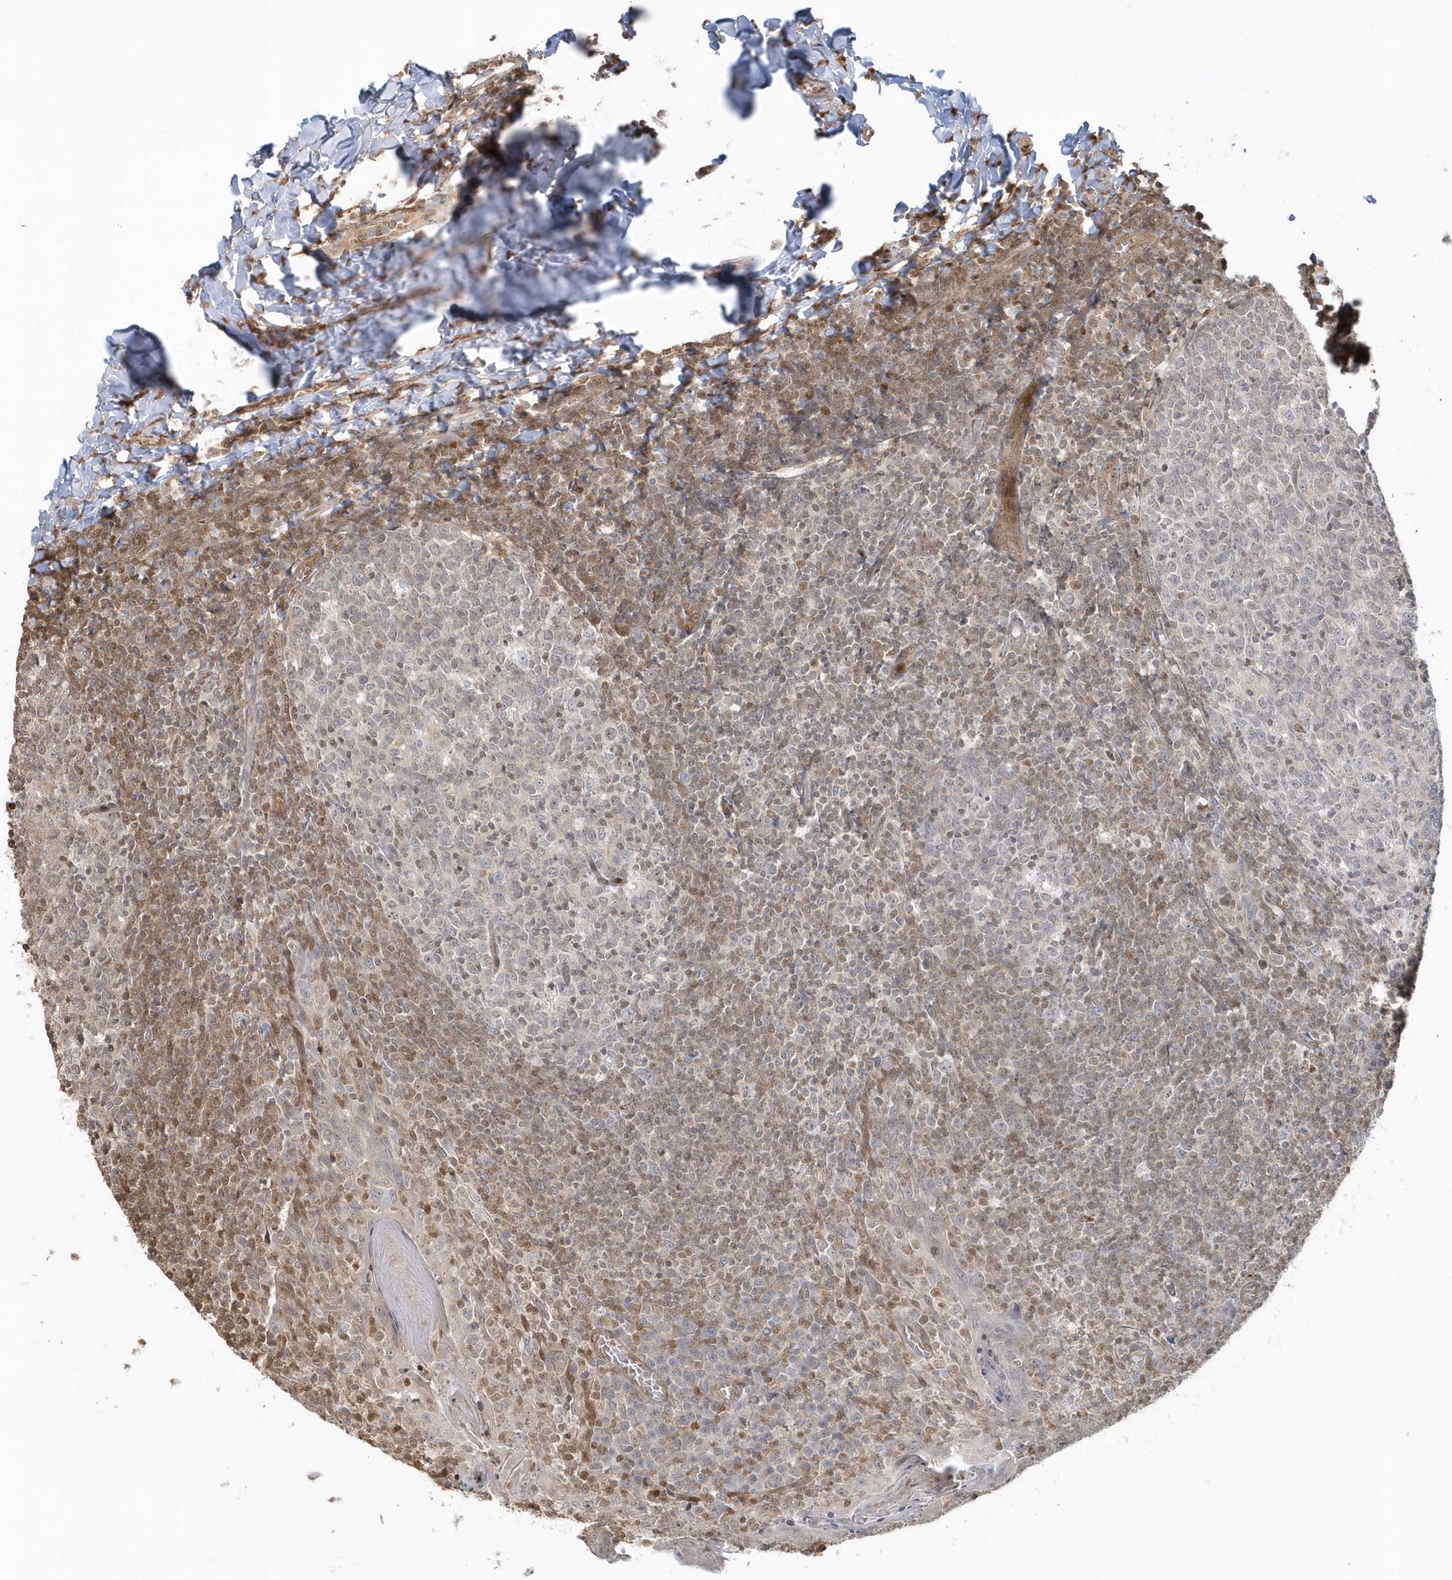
{"staining": {"intensity": "weak", "quantity": "<25%", "location": "nuclear"}, "tissue": "tonsil", "cell_type": "Germinal center cells", "image_type": "normal", "snomed": [{"axis": "morphology", "description": "Normal tissue, NOS"}, {"axis": "topography", "description": "Tonsil"}], "caption": "IHC micrograph of normal tonsil: human tonsil stained with DAB (3,3'-diaminobenzidine) exhibits no significant protein staining in germinal center cells.", "gene": "SUMO2", "patient": {"sex": "female", "age": 19}}